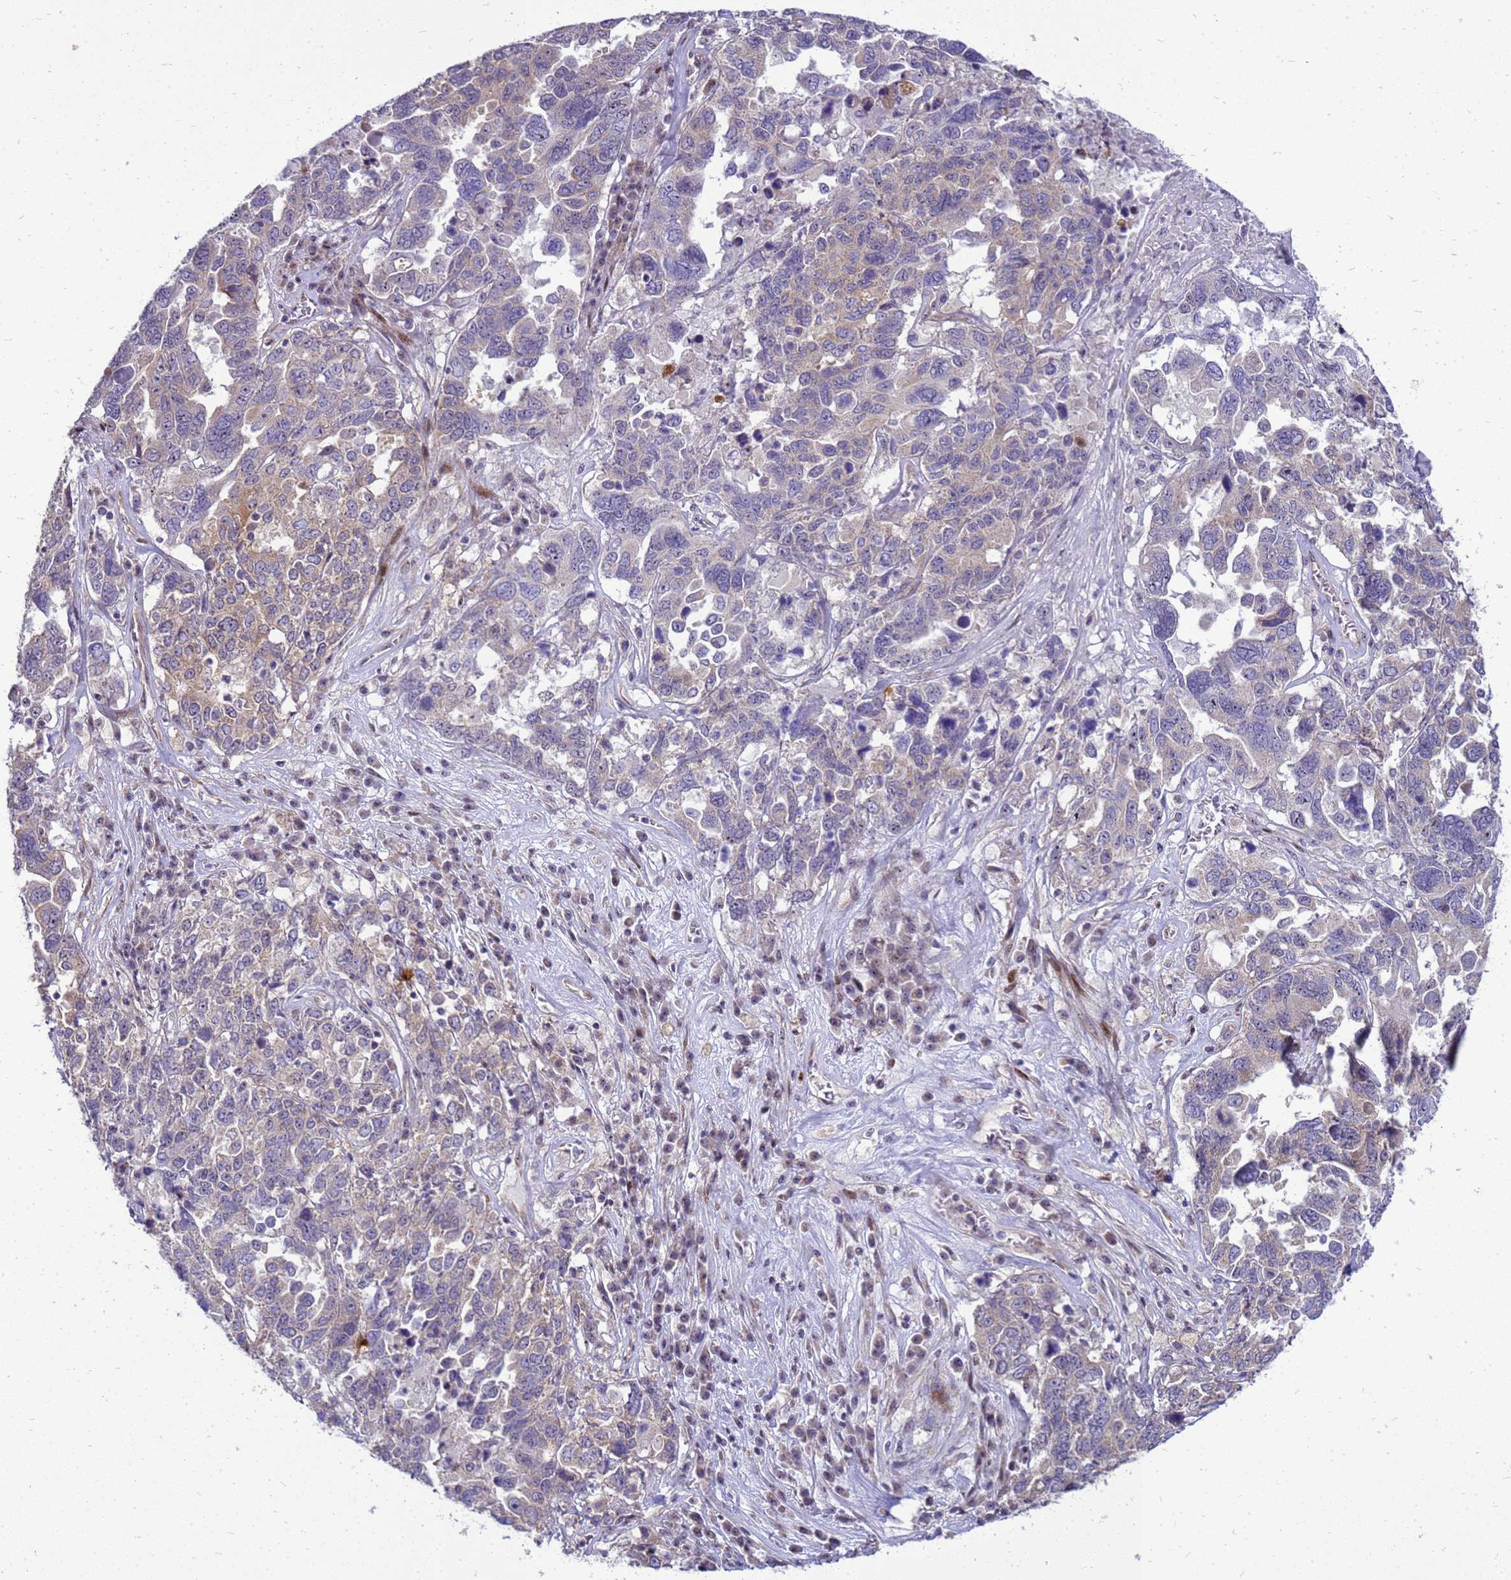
{"staining": {"intensity": "negative", "quantity": "none", "location": "none"}, "tissue": "ovarian cancer", "cell_type": "Tumor cells", "image_type": "cancer", "snomed": [{"axis": "morphology", "description": "Carcinoma, endometroid"}, {"axis": "topography", "description": "Ovary"}], "caption": "Immunohistochemistry photomicrograph of neoplastic tissue: human ovarian cancer (endometroid carcinoma) stained with DAB exhibits no significant protein positivity in tumor cells.", "gene": "RSPO1", "patient": {"sex": "female", "age": 62}}